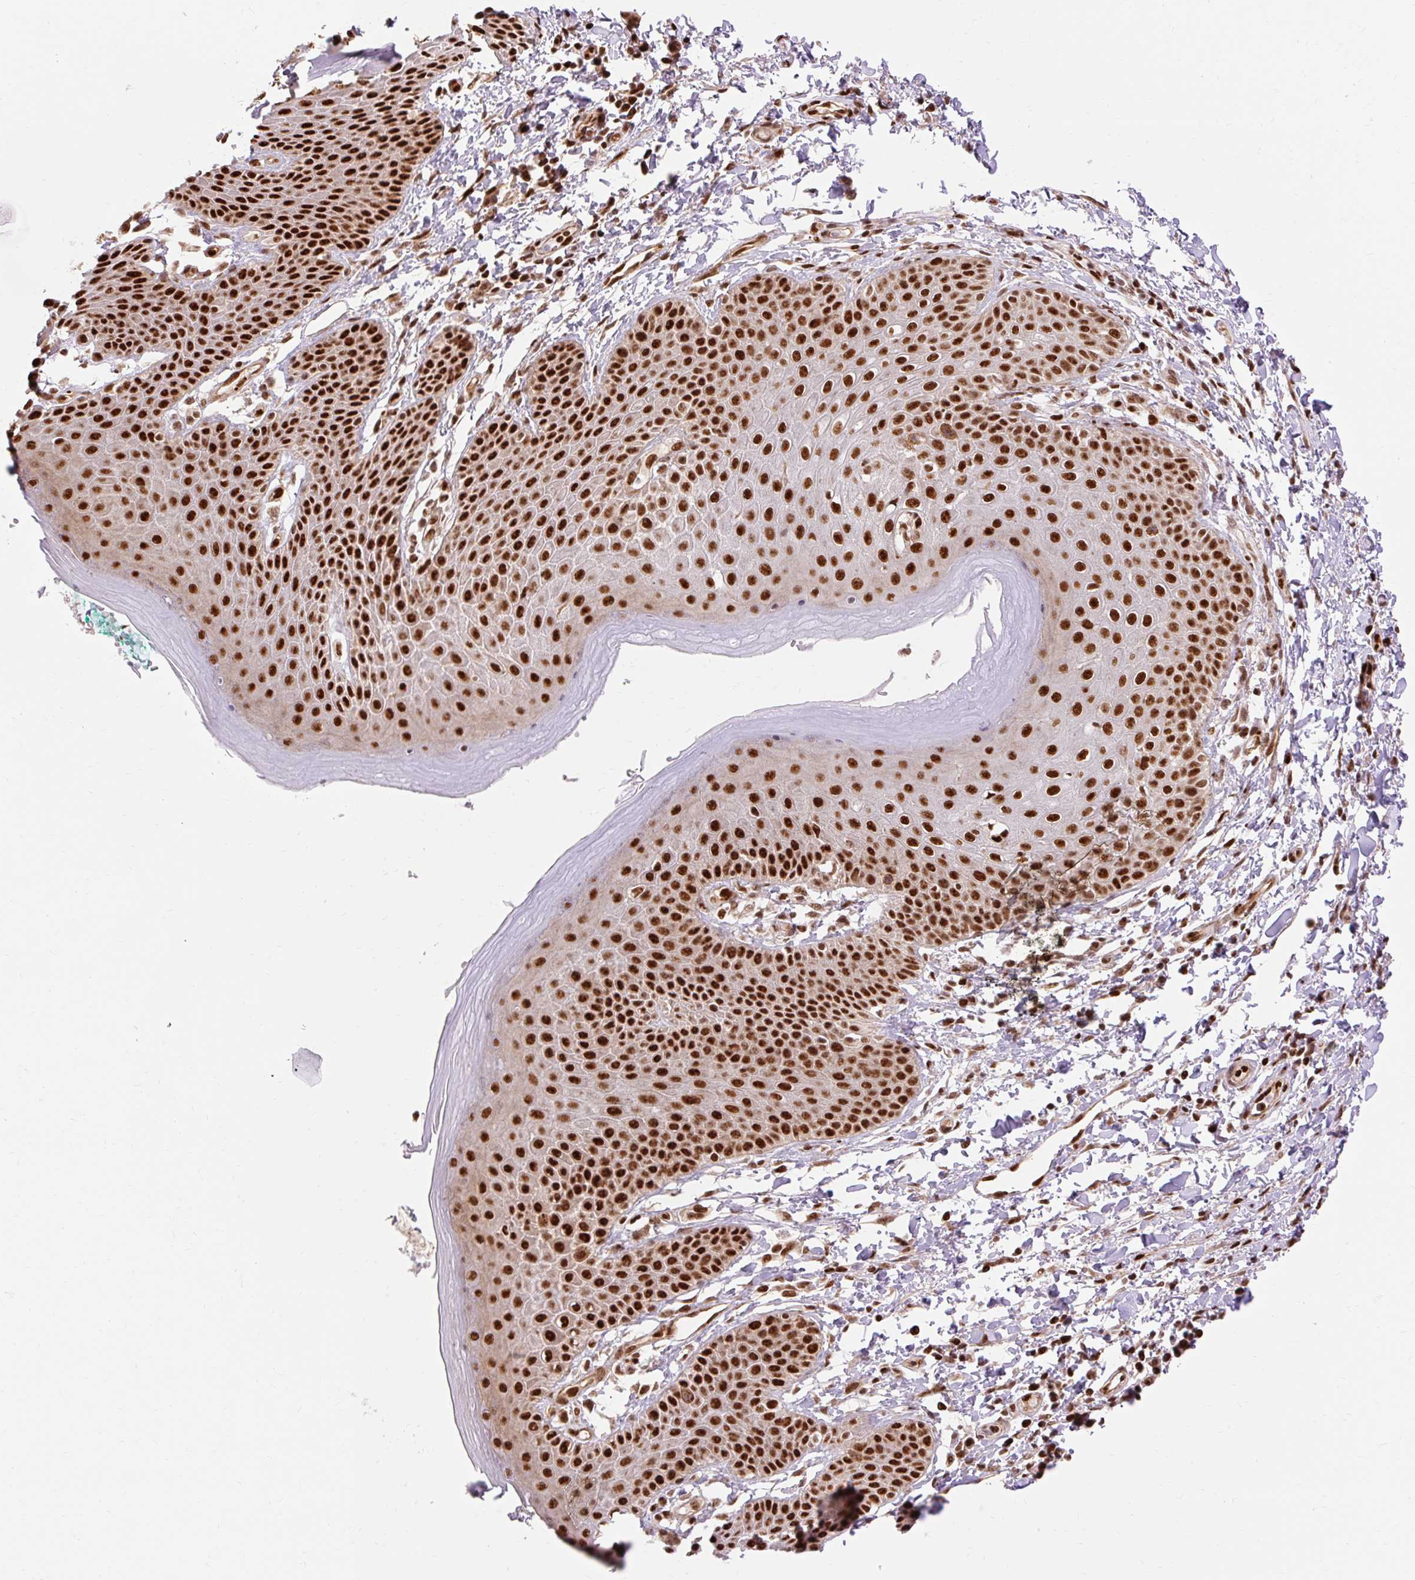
{"staining": {"intensity": "strong", "quantity": ">75%", "location": "nuclear"}, "tissue": "skin", "cell_type": "Epidermal cells", "image_type": "normal", "snomed": [{"axis": "morphology", "description": "Normal tissue, NOS"}, {"axis": "topography", "description": "Peripheral nerve tissue"}], "caption": "The photomicrograph demonstrates a brown stain indicating the presence of a protein in the nuclear of epidermal cells in skin.", "gene": "MECOM", "patient": {"sex": "male", "age": 51}}